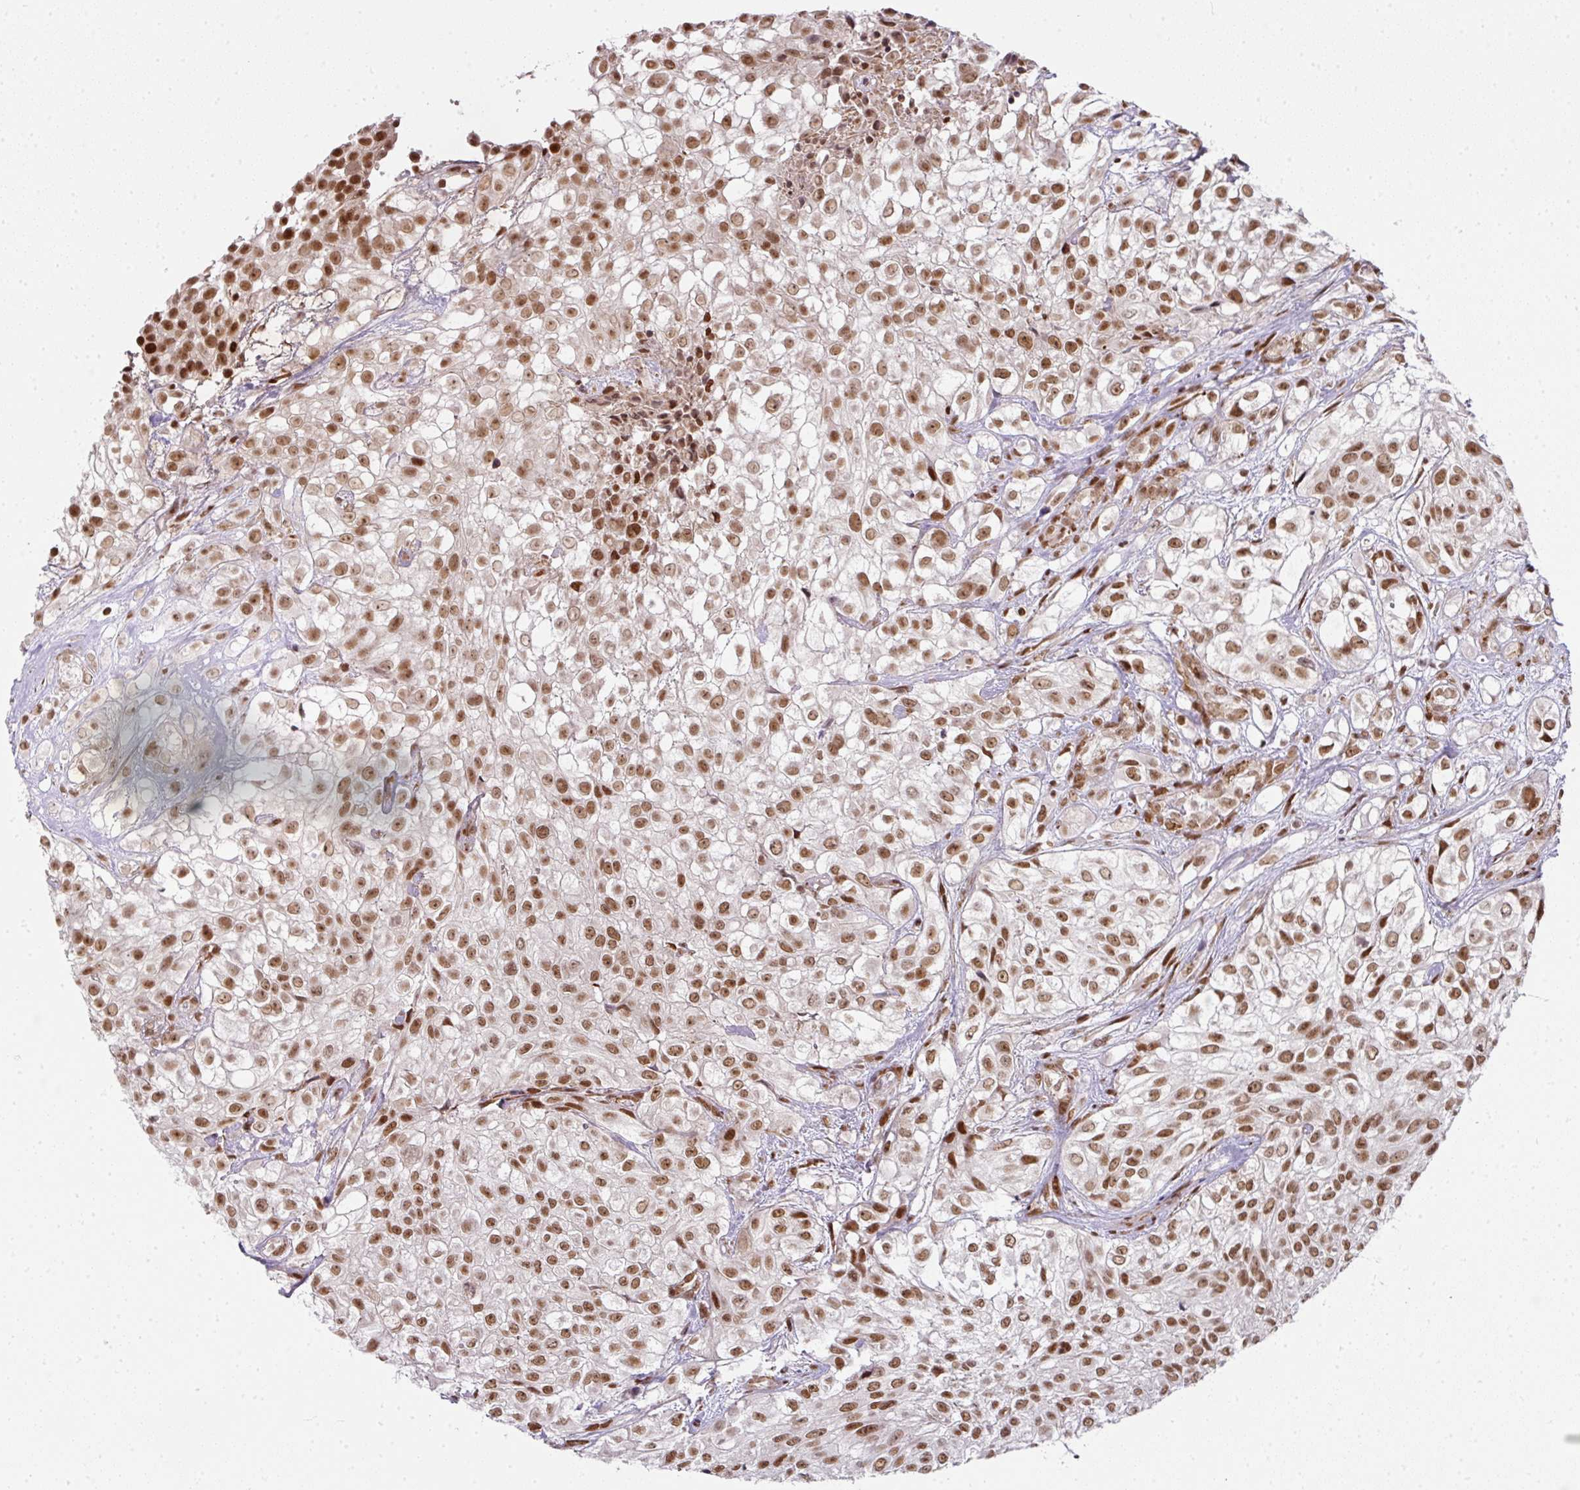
{"staining": {"intensity": "moderate", "quantity": ">75%", "location": "nuclear"}, "tissue": "urothelial cancer", "cell_type": "Tumor cells", "image_type": "cancer", "snomed": [{"axis": "morphology", "description": "Urothelial carcinoma, High grade"}, {"axis": "topography", "description": "Urinary bladder"}], "caption": "Immunohistochemical staining of high-grade urothelial carcinoma reveals medium levels of moderate nuclear protein staining in approximately >75% of tumor cells.", "gene": "NFYA", "patient": {"sex": "male", "age": 56}}